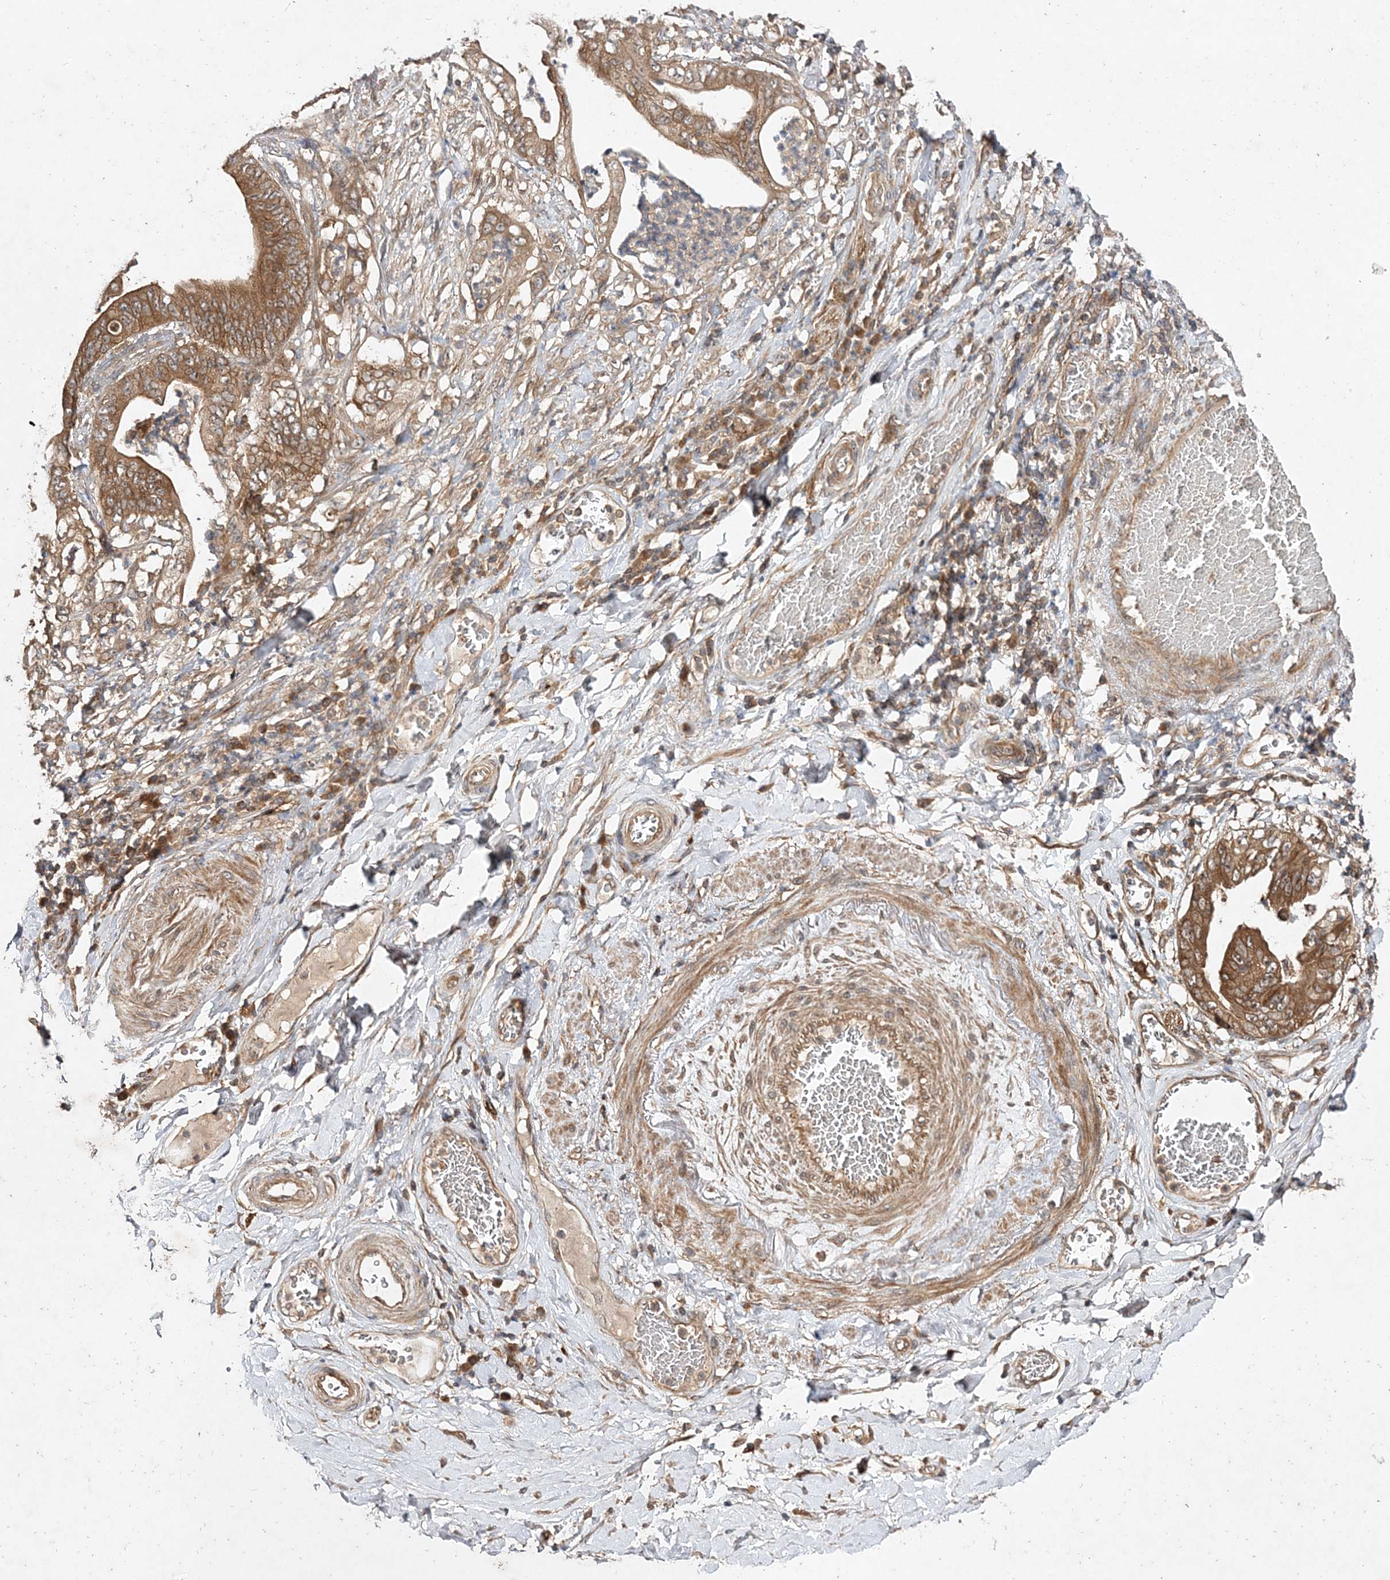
{"staining": {"intensity": "moderate", "quantity": ">75%", "location": "cytoplasmic/membranous"}, "tissue": "stomach cancer", "cell_type": "Tumor cells", "image_type": "cancer", "snomed": [{"axis": "morphology", "description": "Adenocarcinoma, NOS"}, {"axis": "topography", "description": "Stomach"}], "caption": "About >75% of tumor cells in human stomach adenocarcinoma exhibit moderate cytoplasmic/membranous protein positivity as visualized by brown immunohistochemical staining.", "gene": "TMEM9B", "patient": {"sex": "female", "age": 73}}